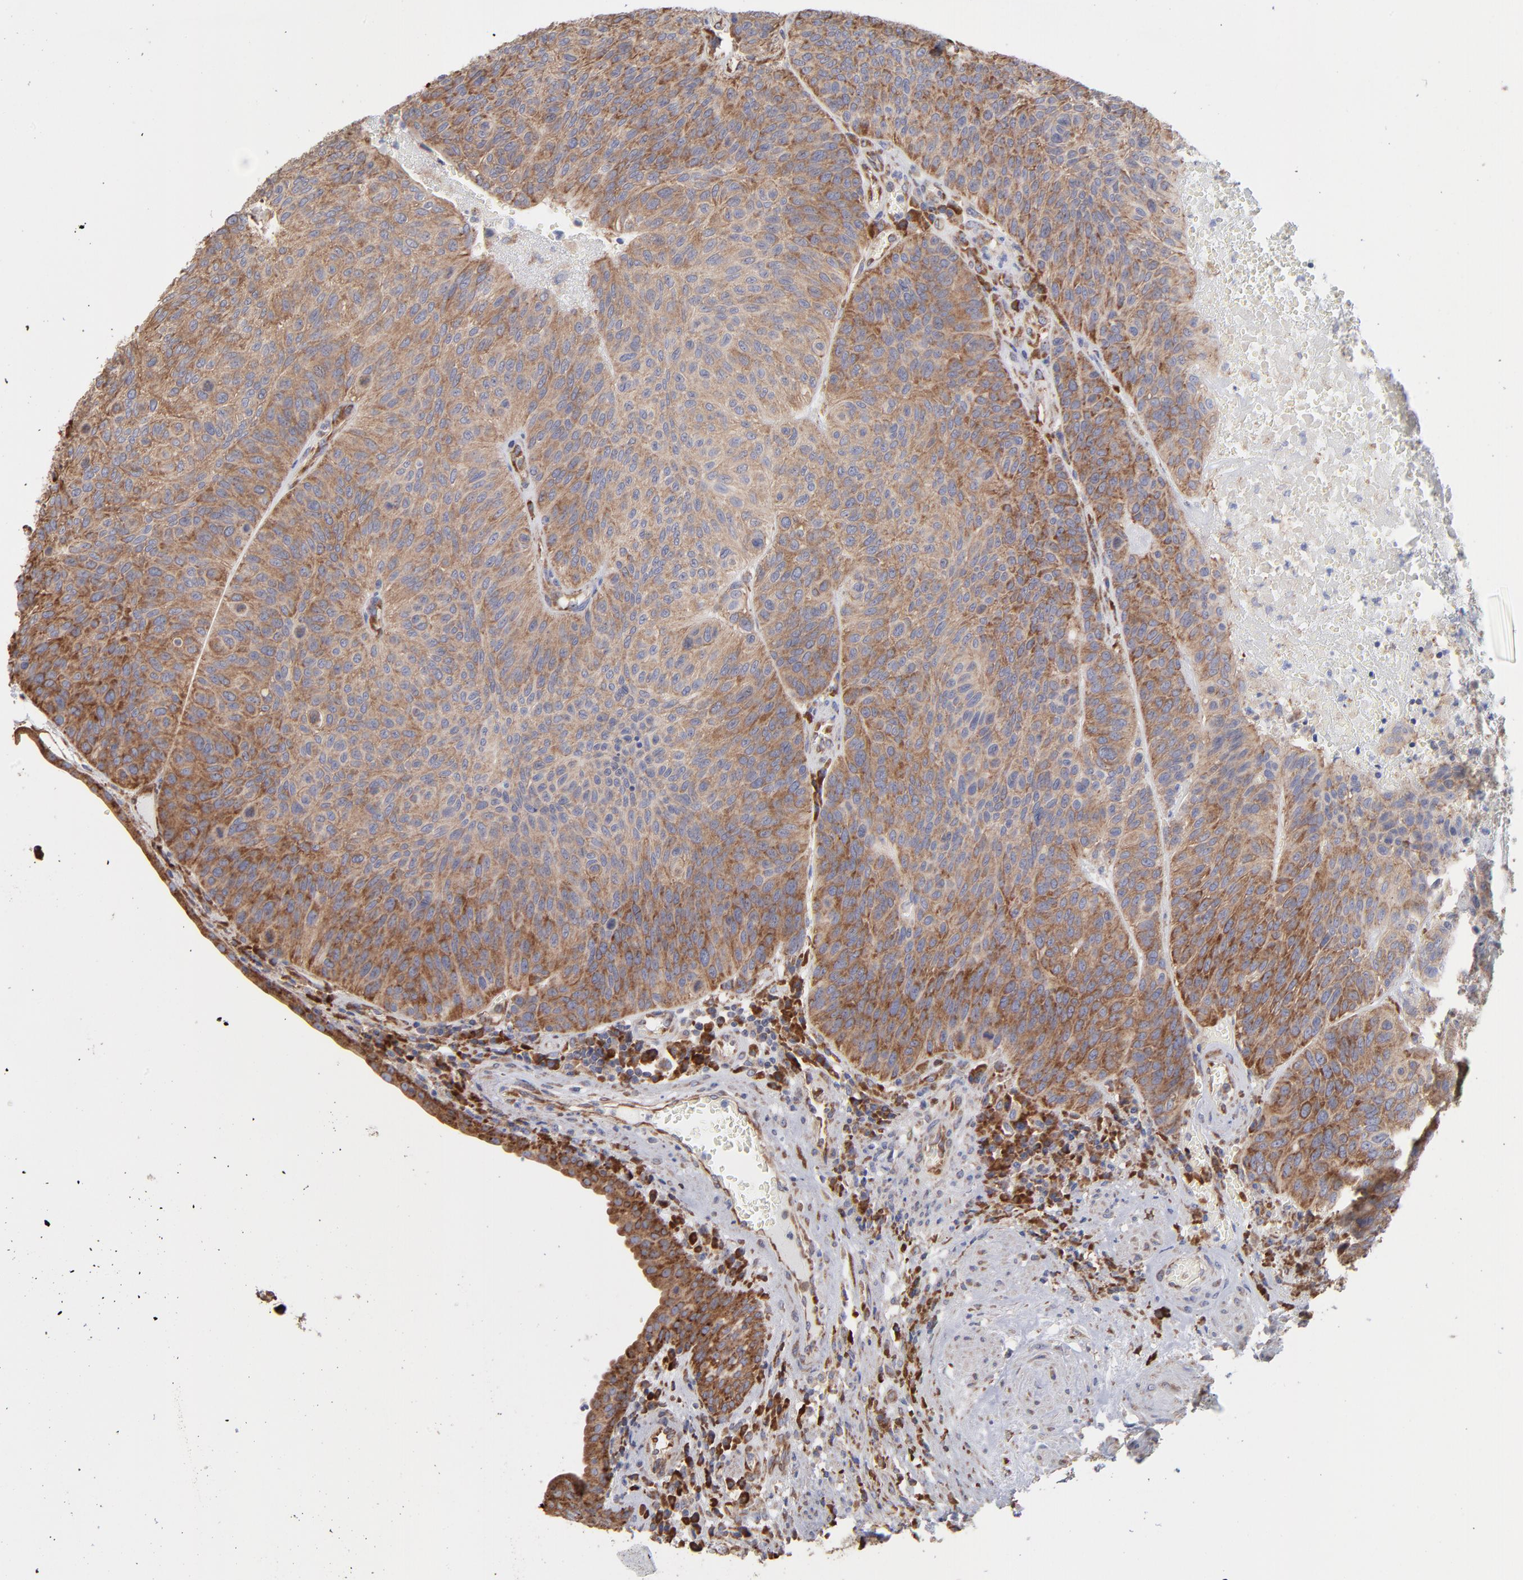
{"staining": {"intensity": "moderate", "quantity": ">75%", "location": "cytoplasmic/membranous"}, "tissue": "urothelial cancer", "cell_type": "Tumor cells", "image_type": "cancer", "snomed": [{"axis": "morphology", "description": "Urothelial carcinoma, High grade"}, {"axis": "topography", "description": "Urinary bladder"}], "caption": "Urothelial carcinoma (high-grade) was stained to show a protein in brown. There is medium levels of moderate cytoplasmic/membranous expression in about >75% of tumor cells.", "gene": "RPL3", "patient": {"sex": "male", "age": 66}}